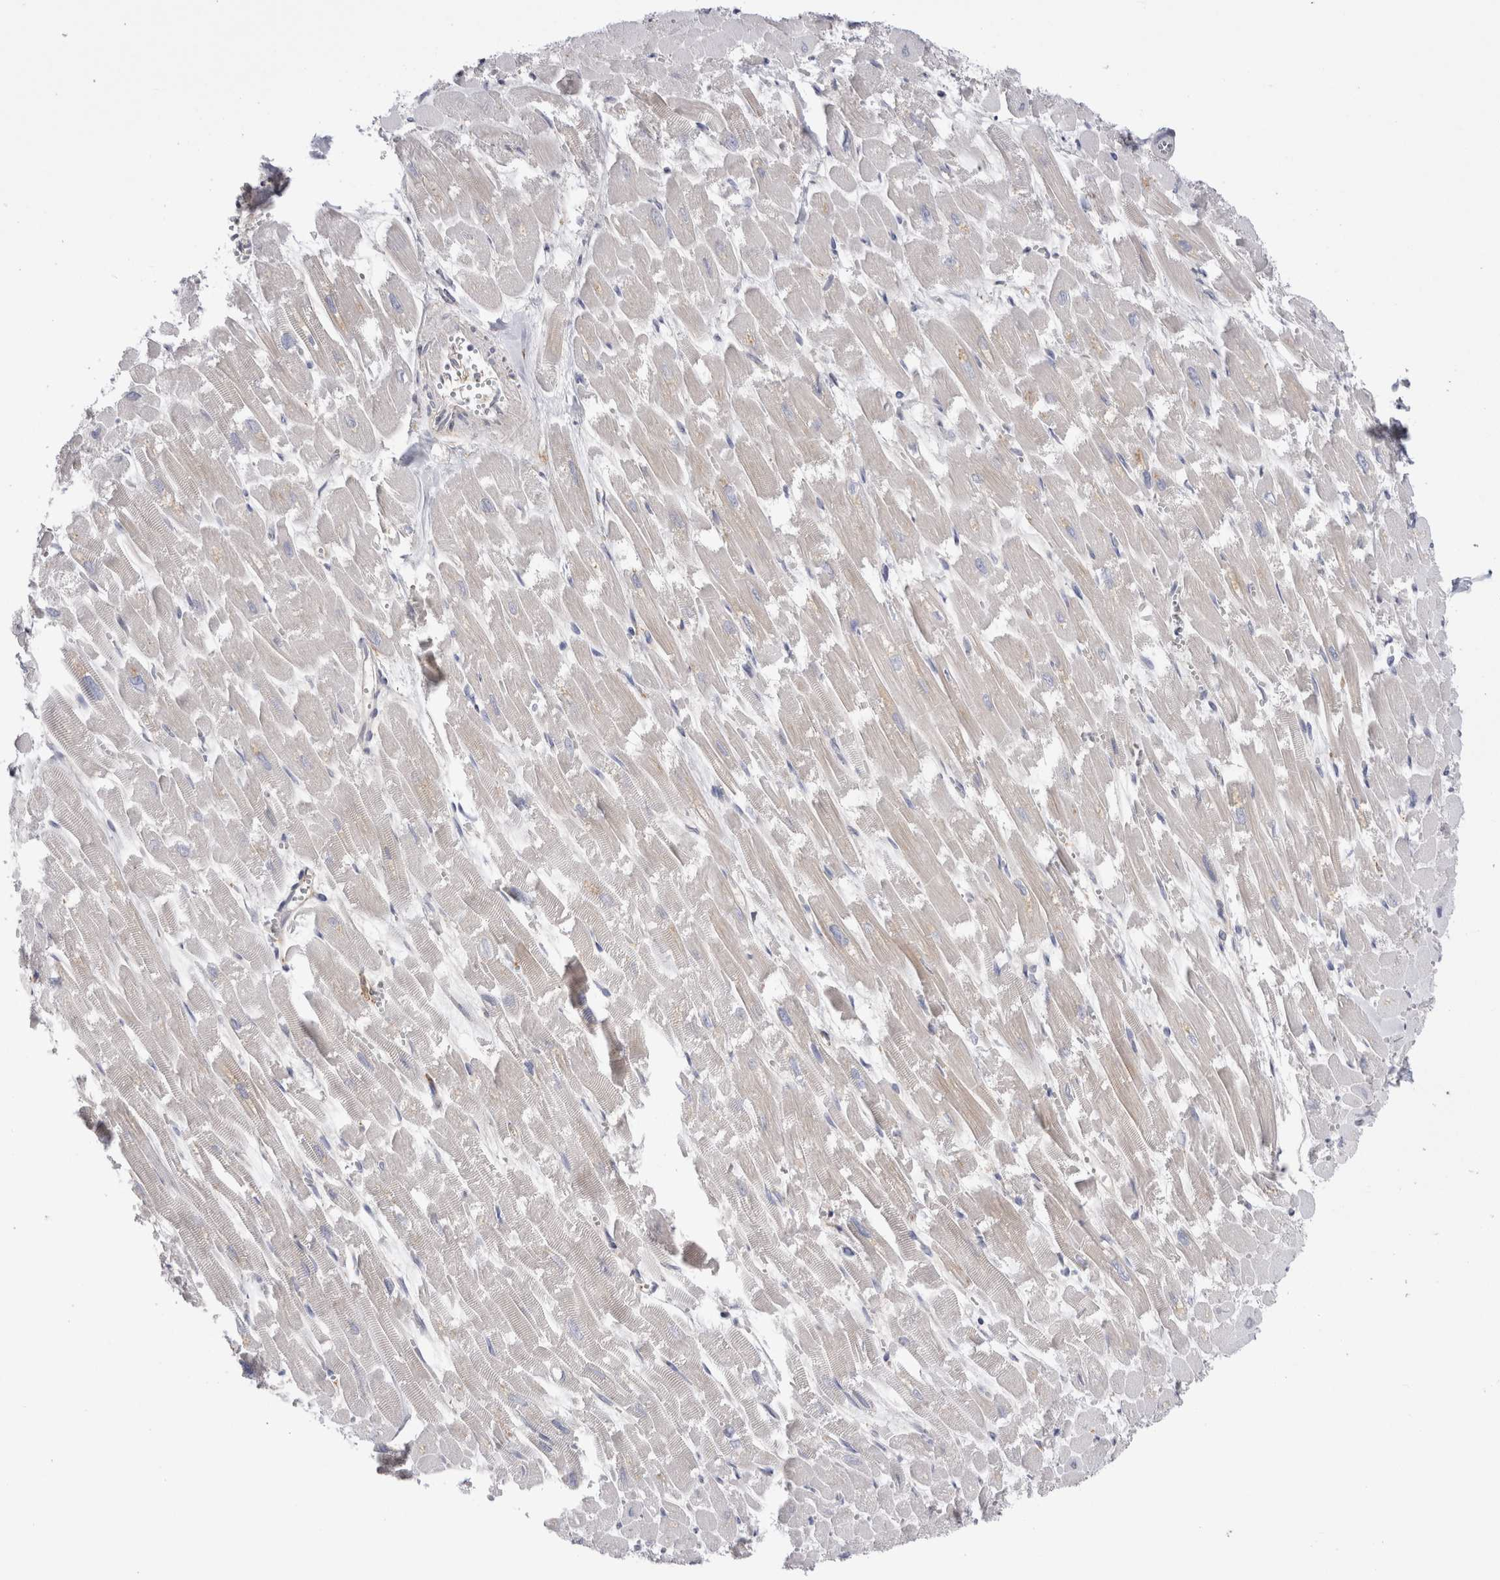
{"staining": {"intensity": "negative", "quantity": "none", "location": "none"}, "tissue": "heart muscle", "cell_type": "Cardiomyocytes", "image_type": "normal", "snomed": [{"axis": "morphology", "description": "Normal tissue, NOS"}, {"axis": "topography", "description": "Heart"}], "caption": "Immunohistochemical staining of benign human heart muscle demonstrates no significant expression in cardiomyocytes. (Stains: DAB (3,3'-diaminobenzidine) IHC with hematoxylin counter stain, Microscopy: brightfield microscopy at high magnification).", "gene": "RAB11FIP1", "patient": {"sex": "male", "age": 54}}